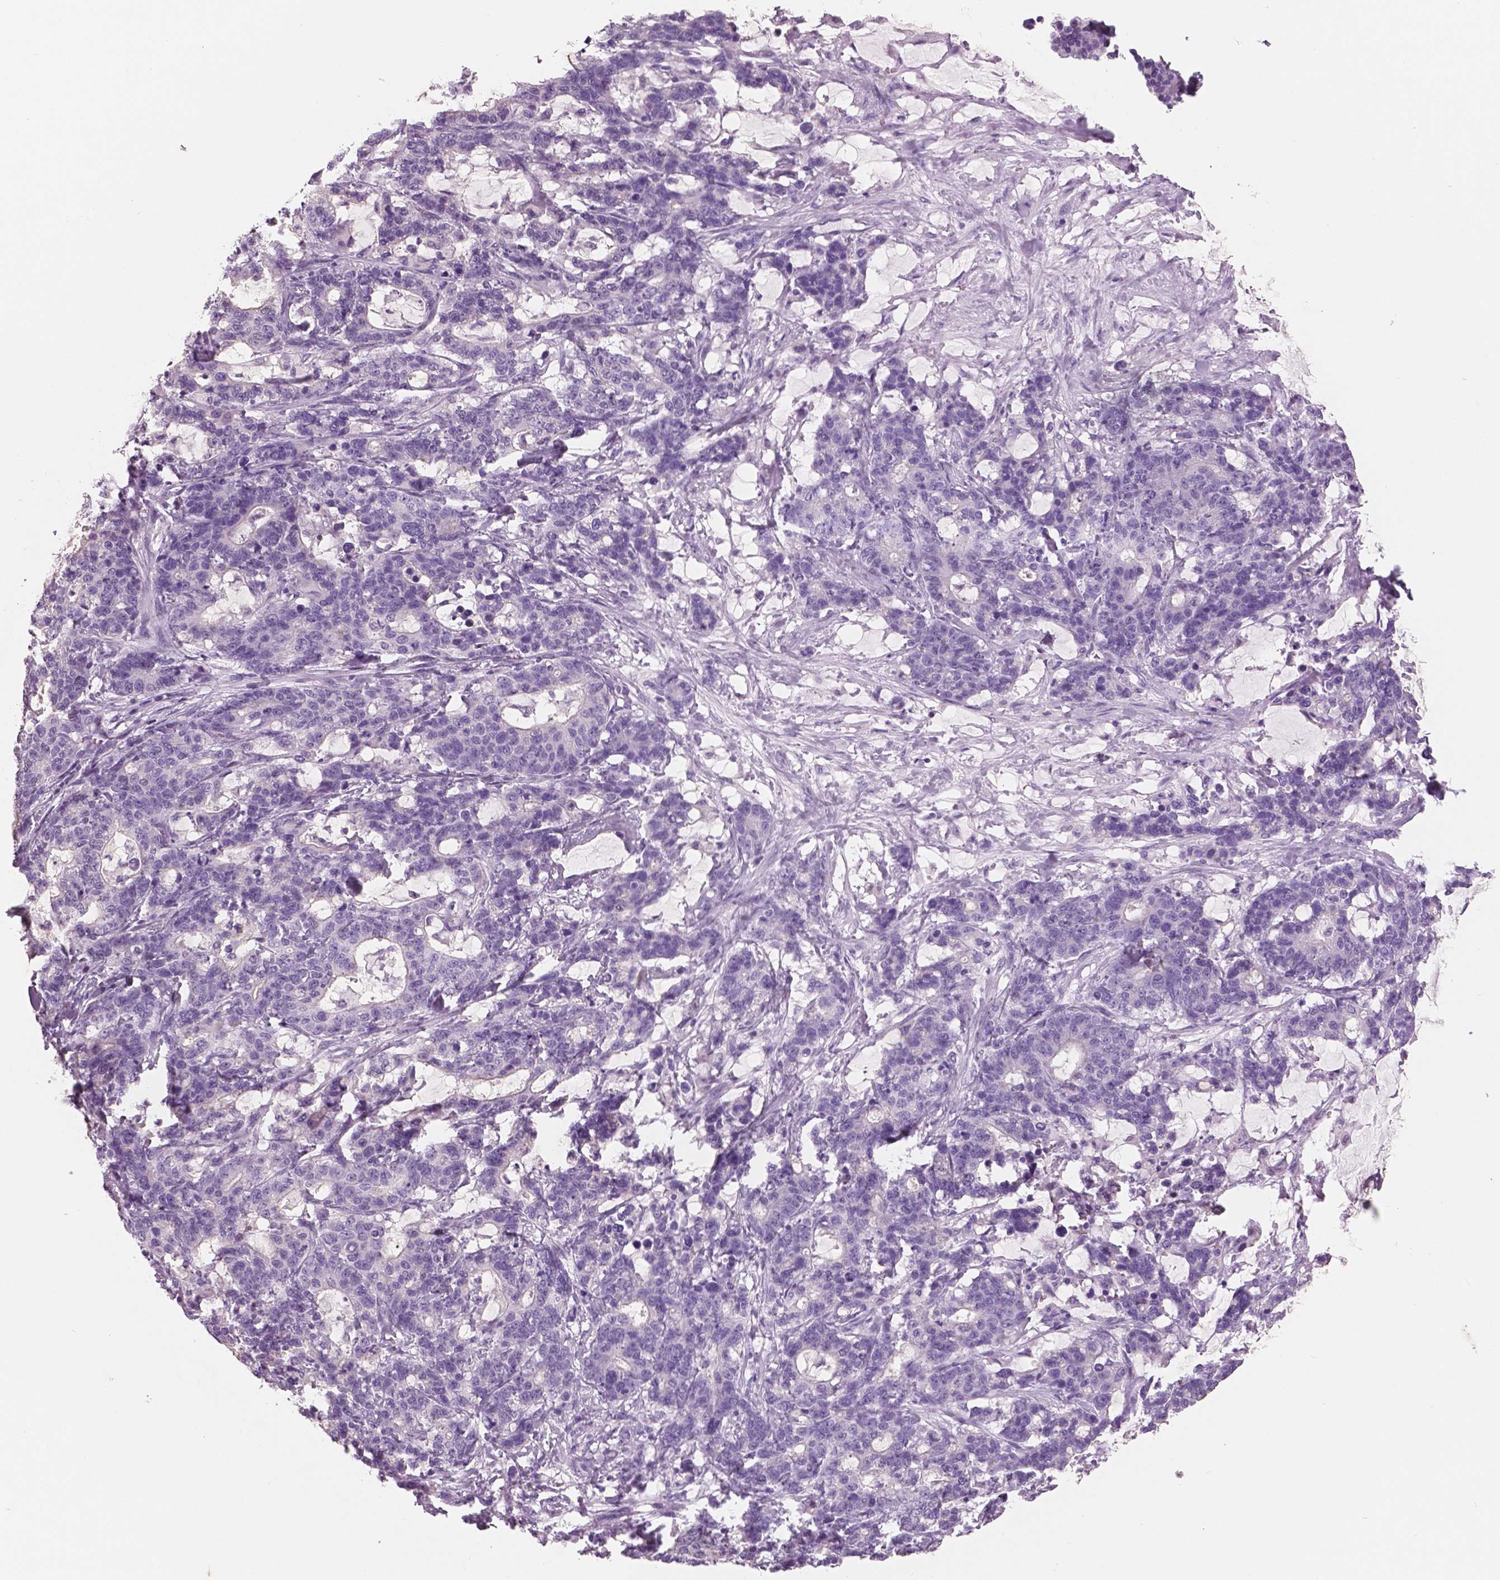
{"staining": {"intensity": "negative", "quantity": "none", "location": "none"}, "tissue": "stomach cancer", "cell_type": "Tumor cells", "image_type": "cancer", "snomed": [{"axis": "morphology", "description": "Normal tissue, NOS"}, {"axis": "morphology", "description": "Adenocarcinoma, NOS"}, {"axis": "topography", "description": "Stomach"}], "caption": "An image of human stomach cancer is negative for staining in tumor cells. (Stains: DAB IHC with hematoxylin counter stain, Microscopy: brightfield microscopy at high magnification).", "gene": "NECAB2", "patient": {"sex": "female", "age": 64}}